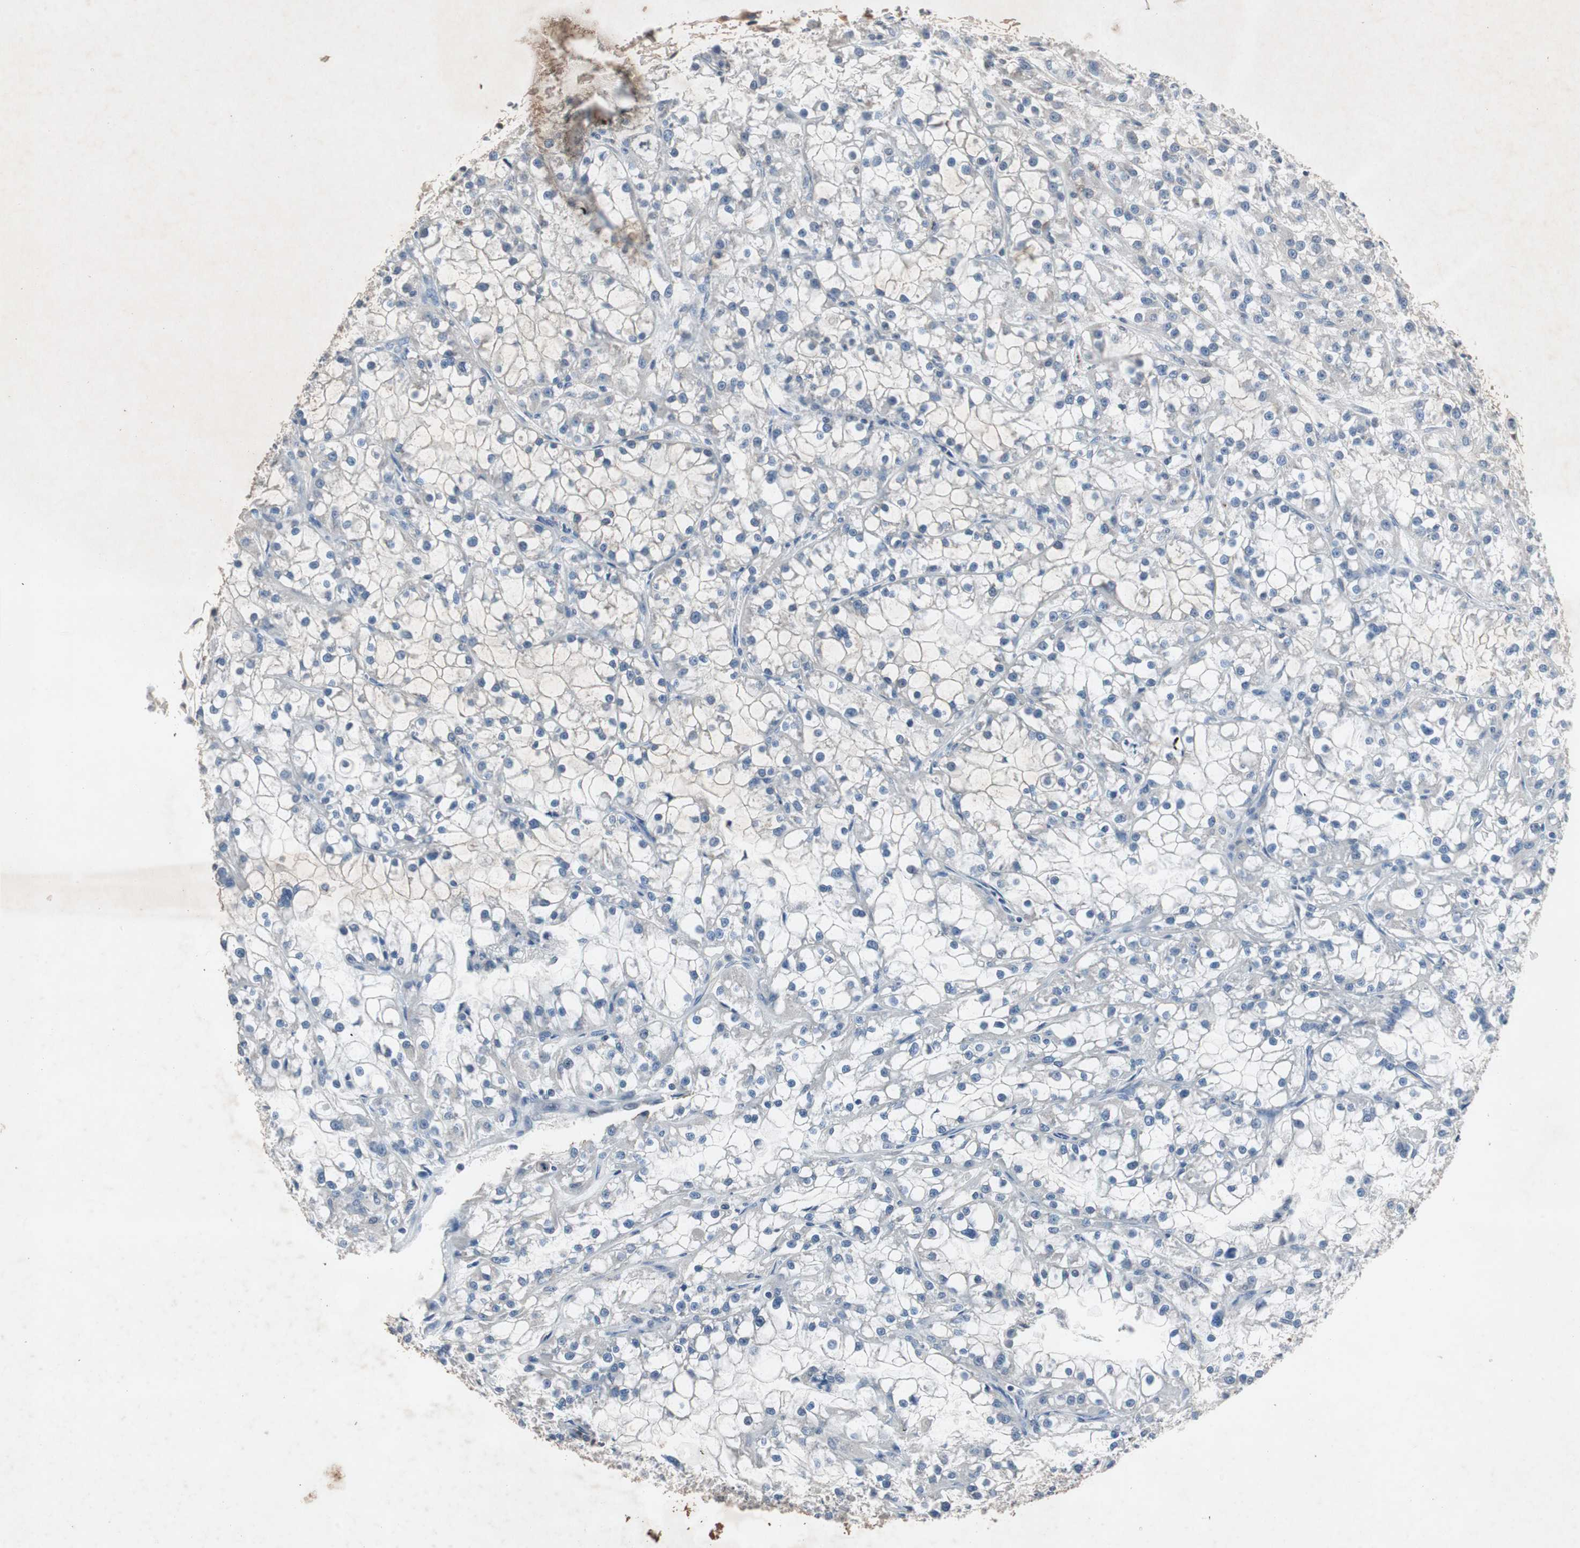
{"staining": {"intensity": "negative", "quantity": "none", "location": "none"}, "tissue": "renal cancer", "cell_type": "Tumor cells", "image_type": "cancer", "snomed": [{"axis": "morphology", "description": "Adenocarcinoma, NOS"}, {"axis": "topography", "description": "Kidney"}], "caption": "Immunohistochemistry image of renal cancer stained for a protein (brown), which shows no staining in tumor cells.", "gene": "ADNP2", "patient": {"sex": "female", "age": 52}}